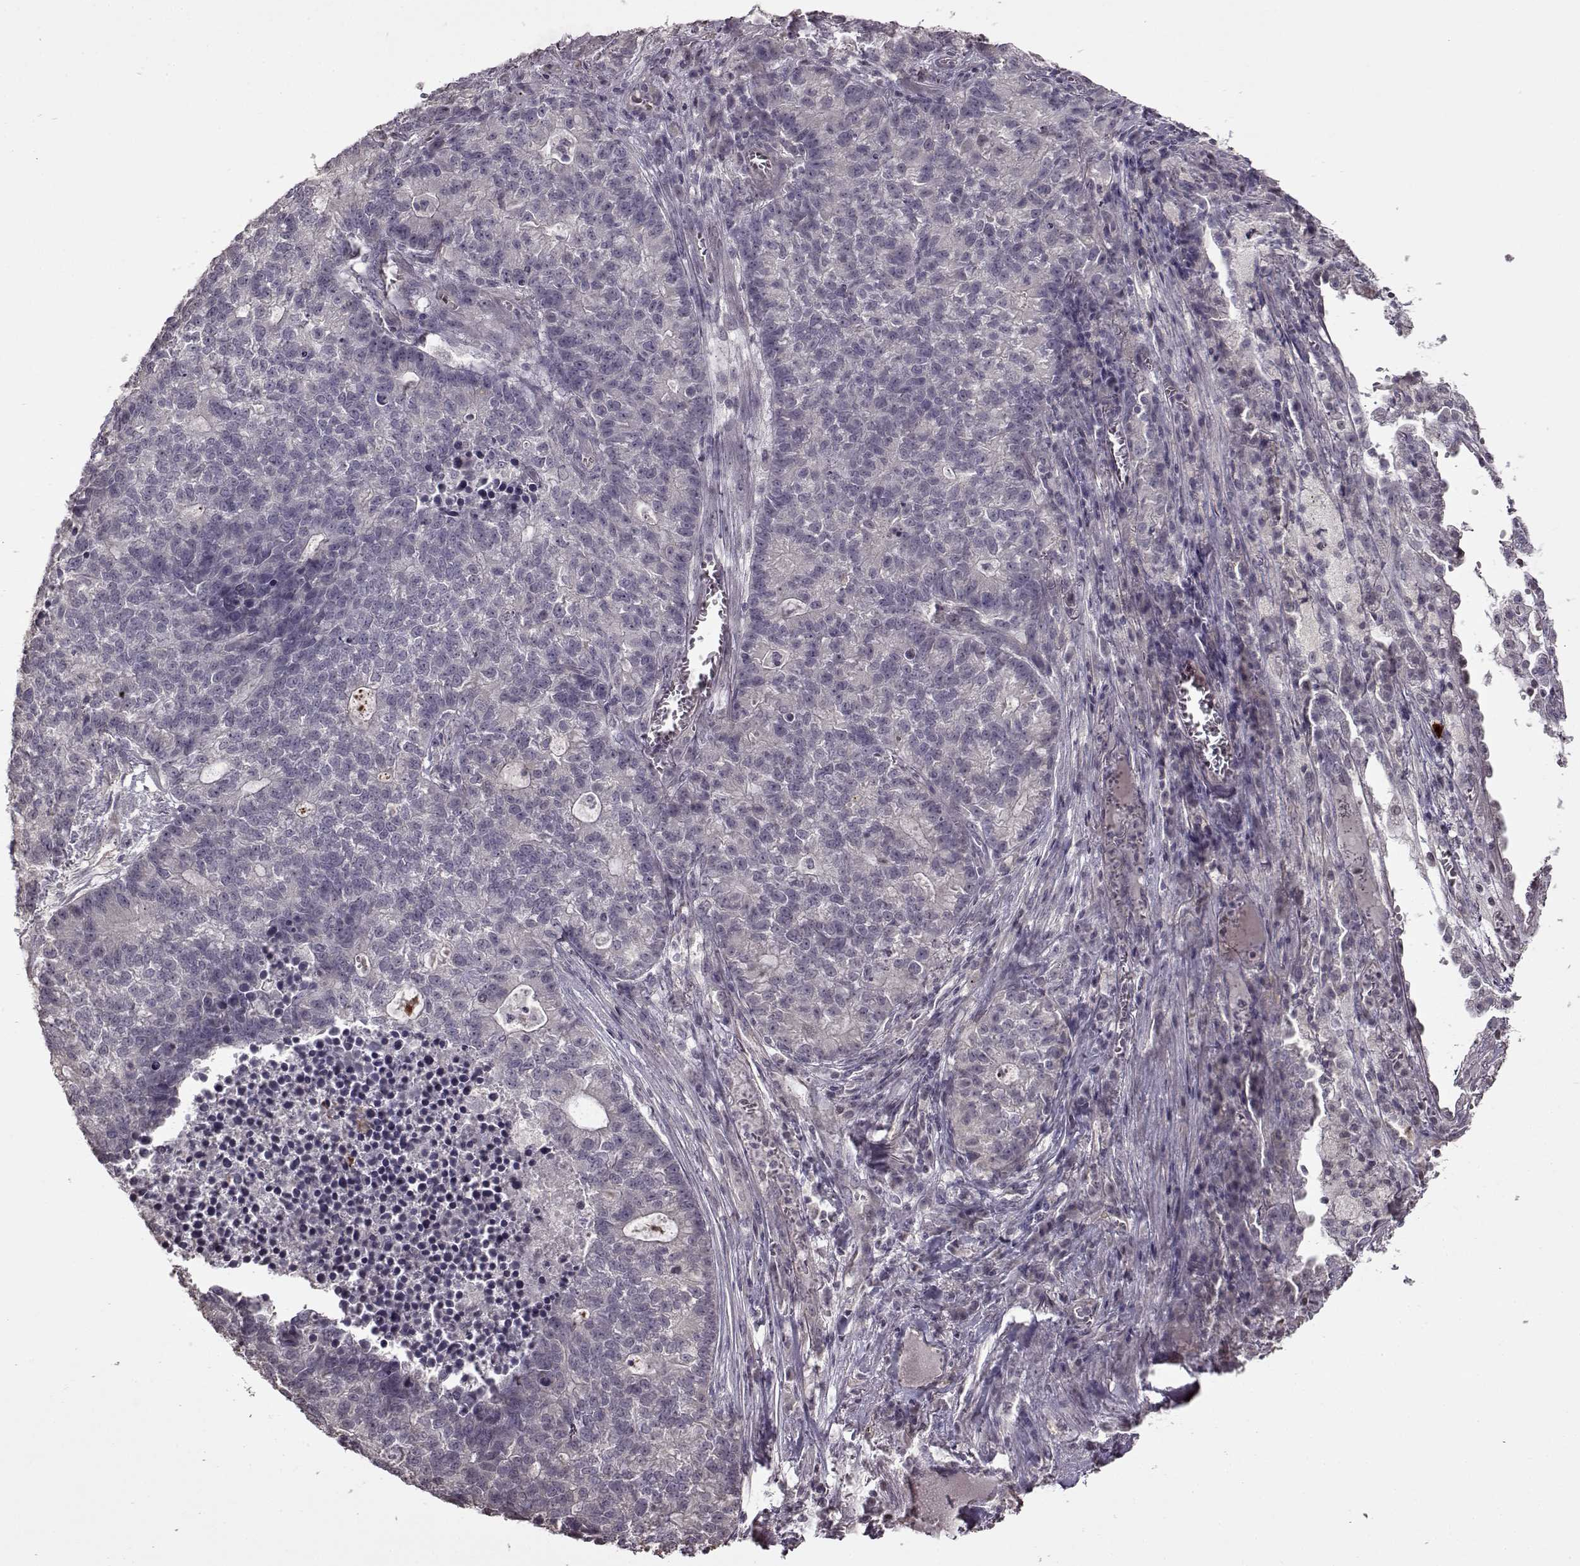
{"staining": {"intensity": "negative", "quantity": "none", "location": "none"}, "tissue": "lung cancer", "cell_type": "Tumor cells", "image_type": "cancer", "snomed": [{"axis": "morphology", "description": "Adenocarcinoma, NOS"}, {"axis": "topography", "description": "Lung"}], "caption": "This is a micrograph of immunohistochemistry staining of lung adenocarcinoma, which shows no positivity in tumor cells. (DAB immunohistochemistry (IHC) visualized using brightfield microscopy, high magnification).", "gene": "FSHB", "patient": {"sex": "male", "age": 57}}